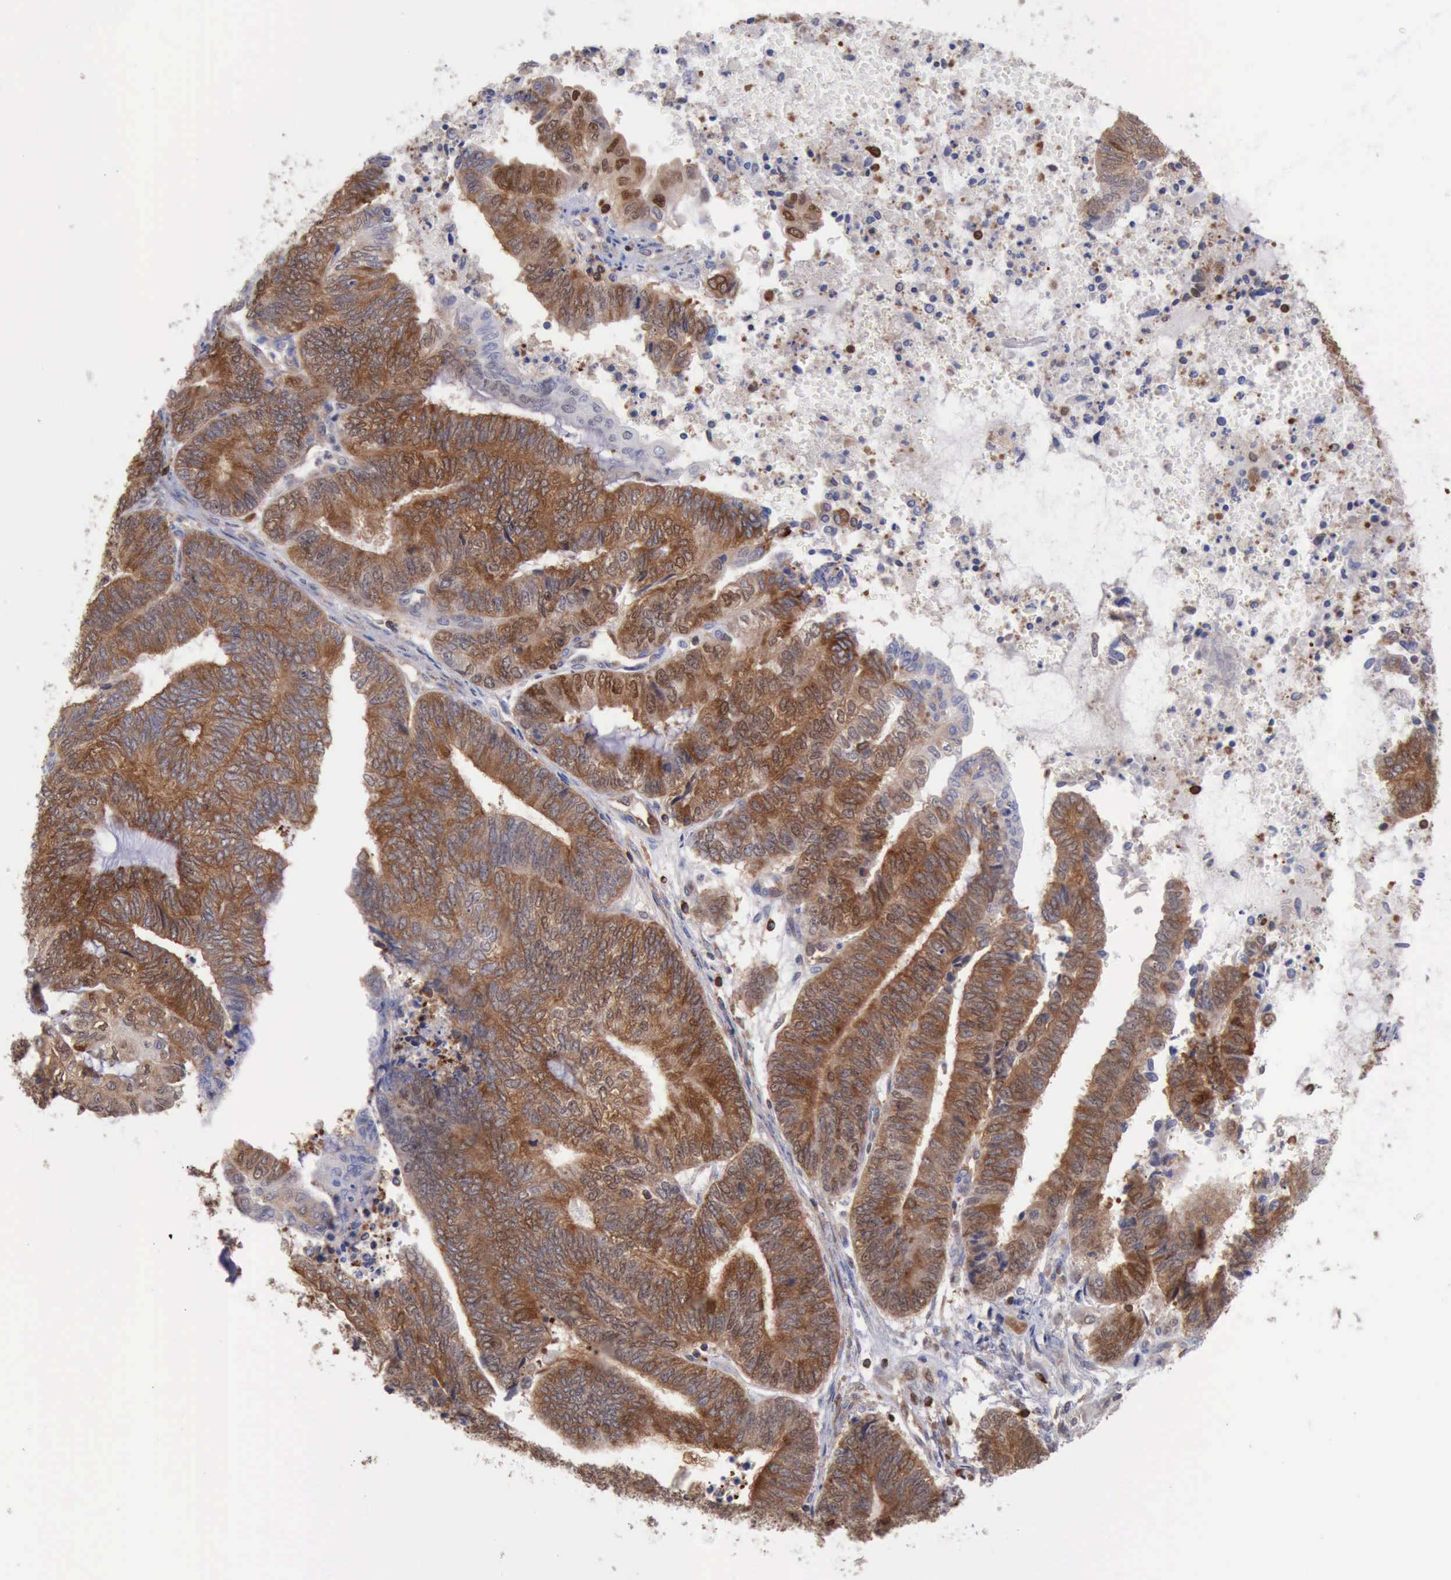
{"staining": {"intensity": "strong", "quantity": ">75%", "location": "cytoplasmic/membranous,nuclear"}, "tissue": "endometrial cancer", "cell_type": "Tumor cells", "image_type": "cancer", "snomed": [{"axis": "morphology", "description": "Adenocarcinoma, NOS"}, {"axis": "topography", "description": "Uterus"}, {"axis": "topography", "description": "Endometrium"}], "caption": "Endometrial cancer (adenocarcinoma) stained for a protein displays strong cytoplasmic/membranous and nuclear positivity in tumor cells. (Stains: DAB (3,3'-diaminobenzidine) in brown, nuclei in blue, Microscopy: brightfield microscopy at high magnification).", "gene": "PDCD4", "patient": {"sex": "female", "age": 70}}